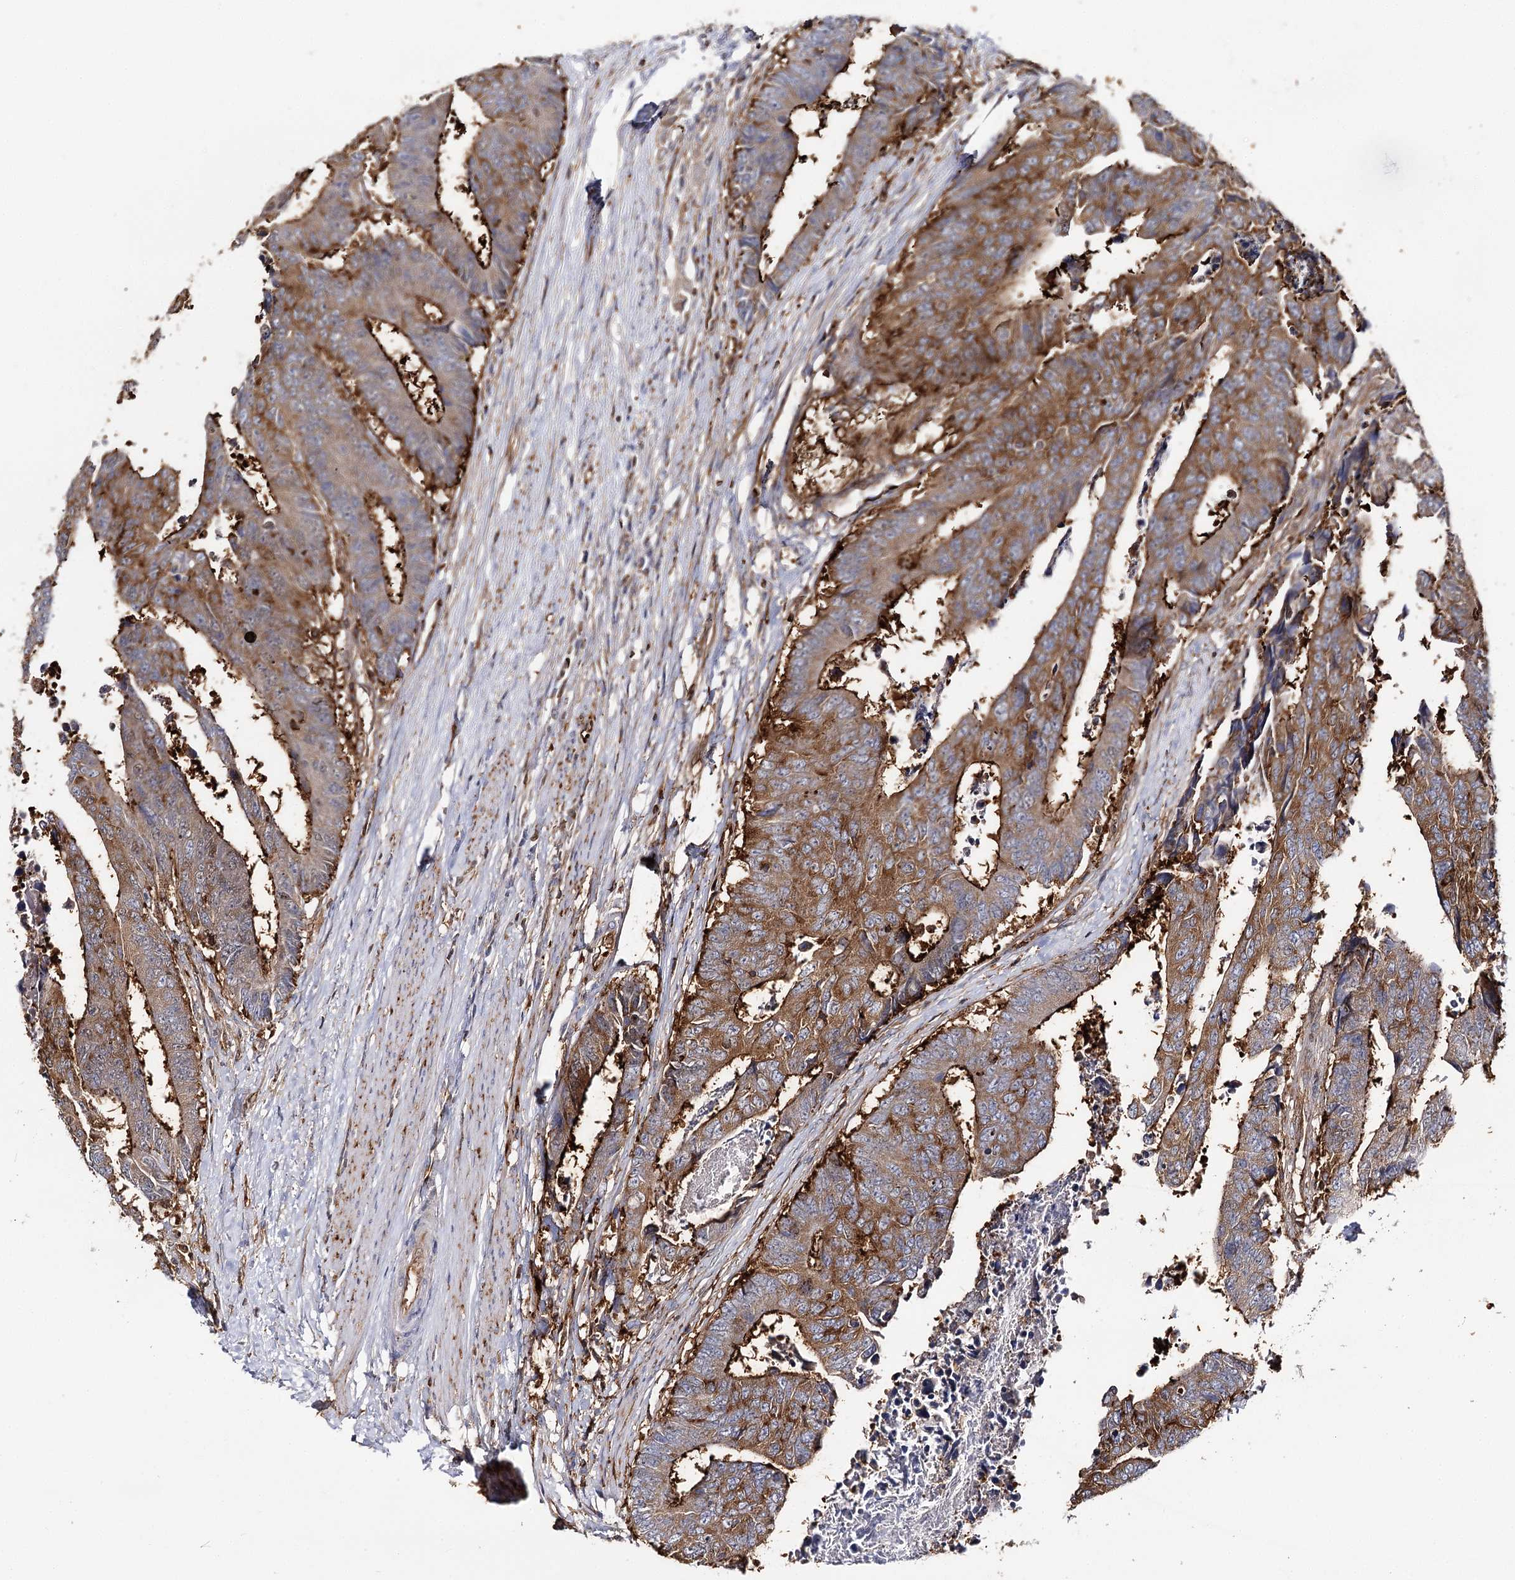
{"staining": {"intensity": "moderate", "quantity": ">75%", "location": "cytoplasmic/membranous"}, "tissue": "colorectal cancer", "cell_type": "Tumor cells", "image_type": "cancer", "snomed": [{"axis": "morphology", "description": "Adenocarcinoma, NOS"}, {"axis": "topography", "description": "Rectum"}], "caption": "This histopathology image demonstrates IHC staining of colorectal cancer (adenocarcinoma), with medium moderate cytoplasmic/membranous expression in about >75% of tumor cells.", "gene": "SEC24B", "patient": {"sex": "male", "age": 84}}